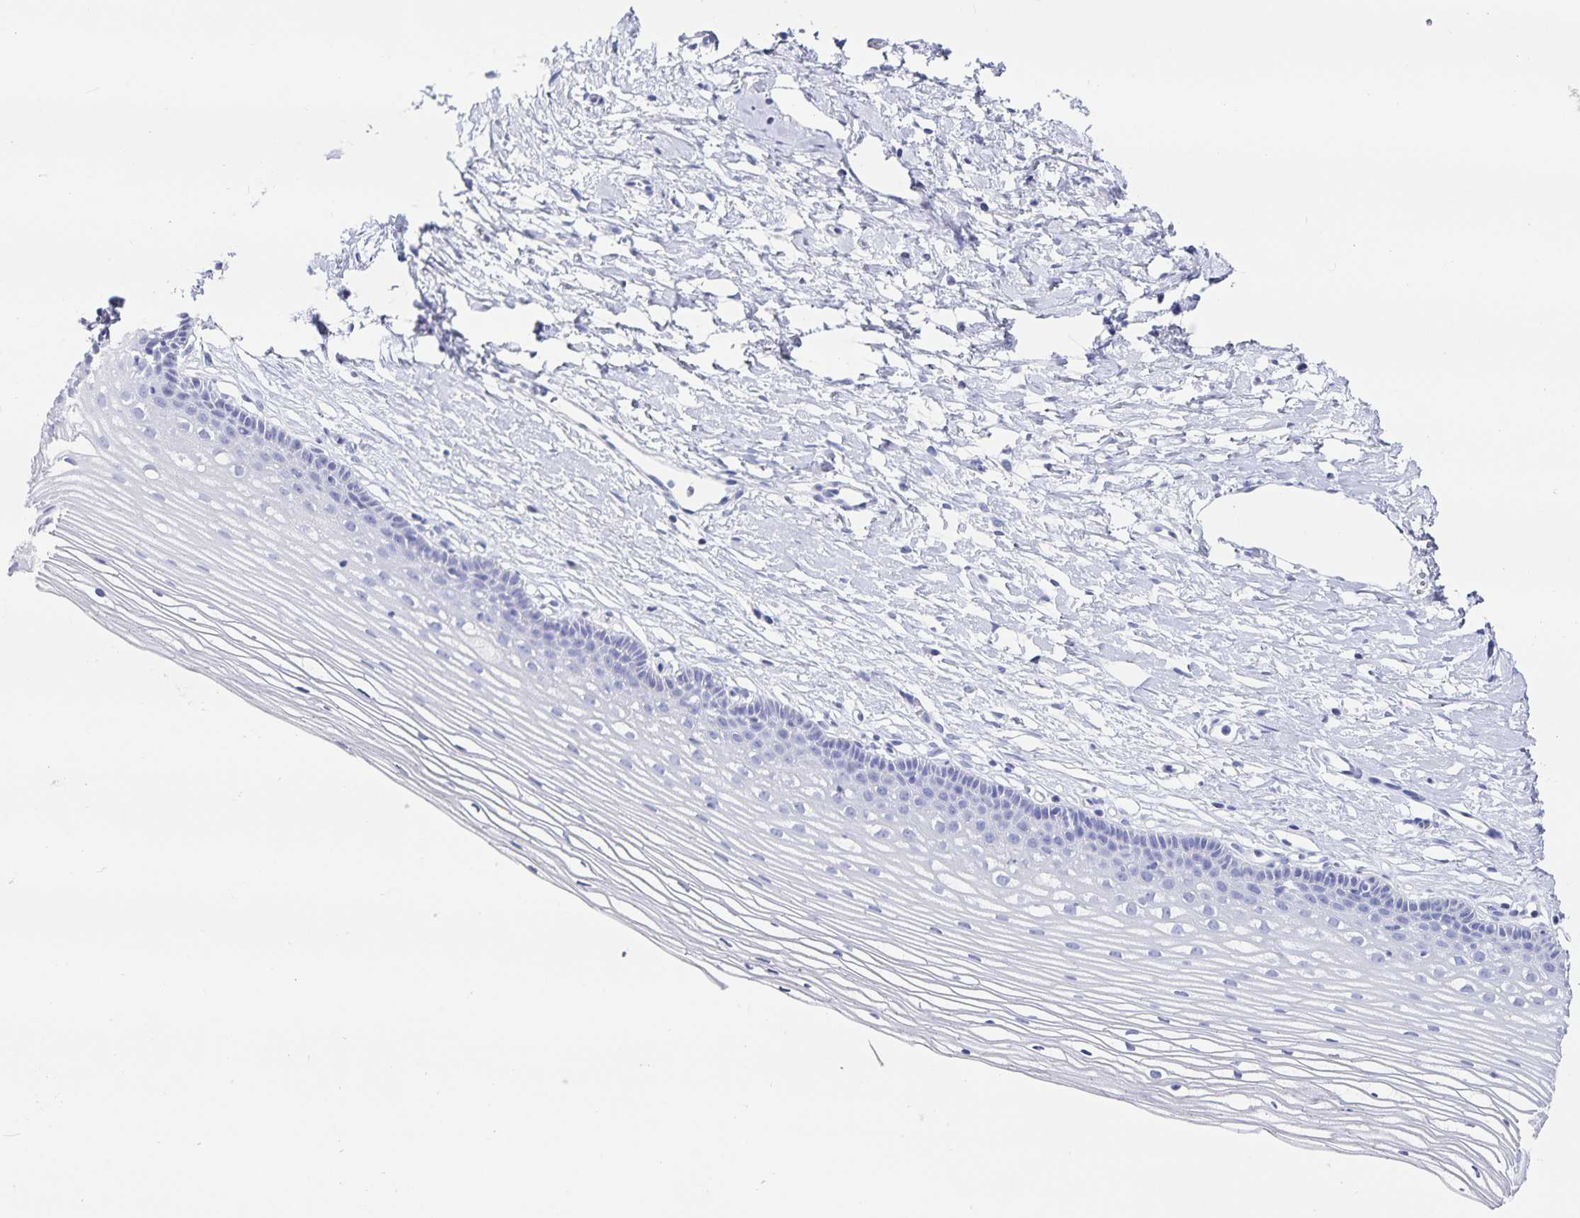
{"staining": {"intensity": "negative", "quantity": "none", "location": "none"}, "tissue": "cervix", "cell_type": "Glandular cells", "image_type": "normal", "snomed": [{"axis": "morphology", "description": "Normal tissue, NOS"}, {"axis": "topography", "description": "Cervix"}], "caption": "Image shows no significant protein staining in glandular cells of unremarkable cervix. Nuclei are stained in blue.", "gene": "C19orf73", "patient": {"sex": "female", "age": 40}}